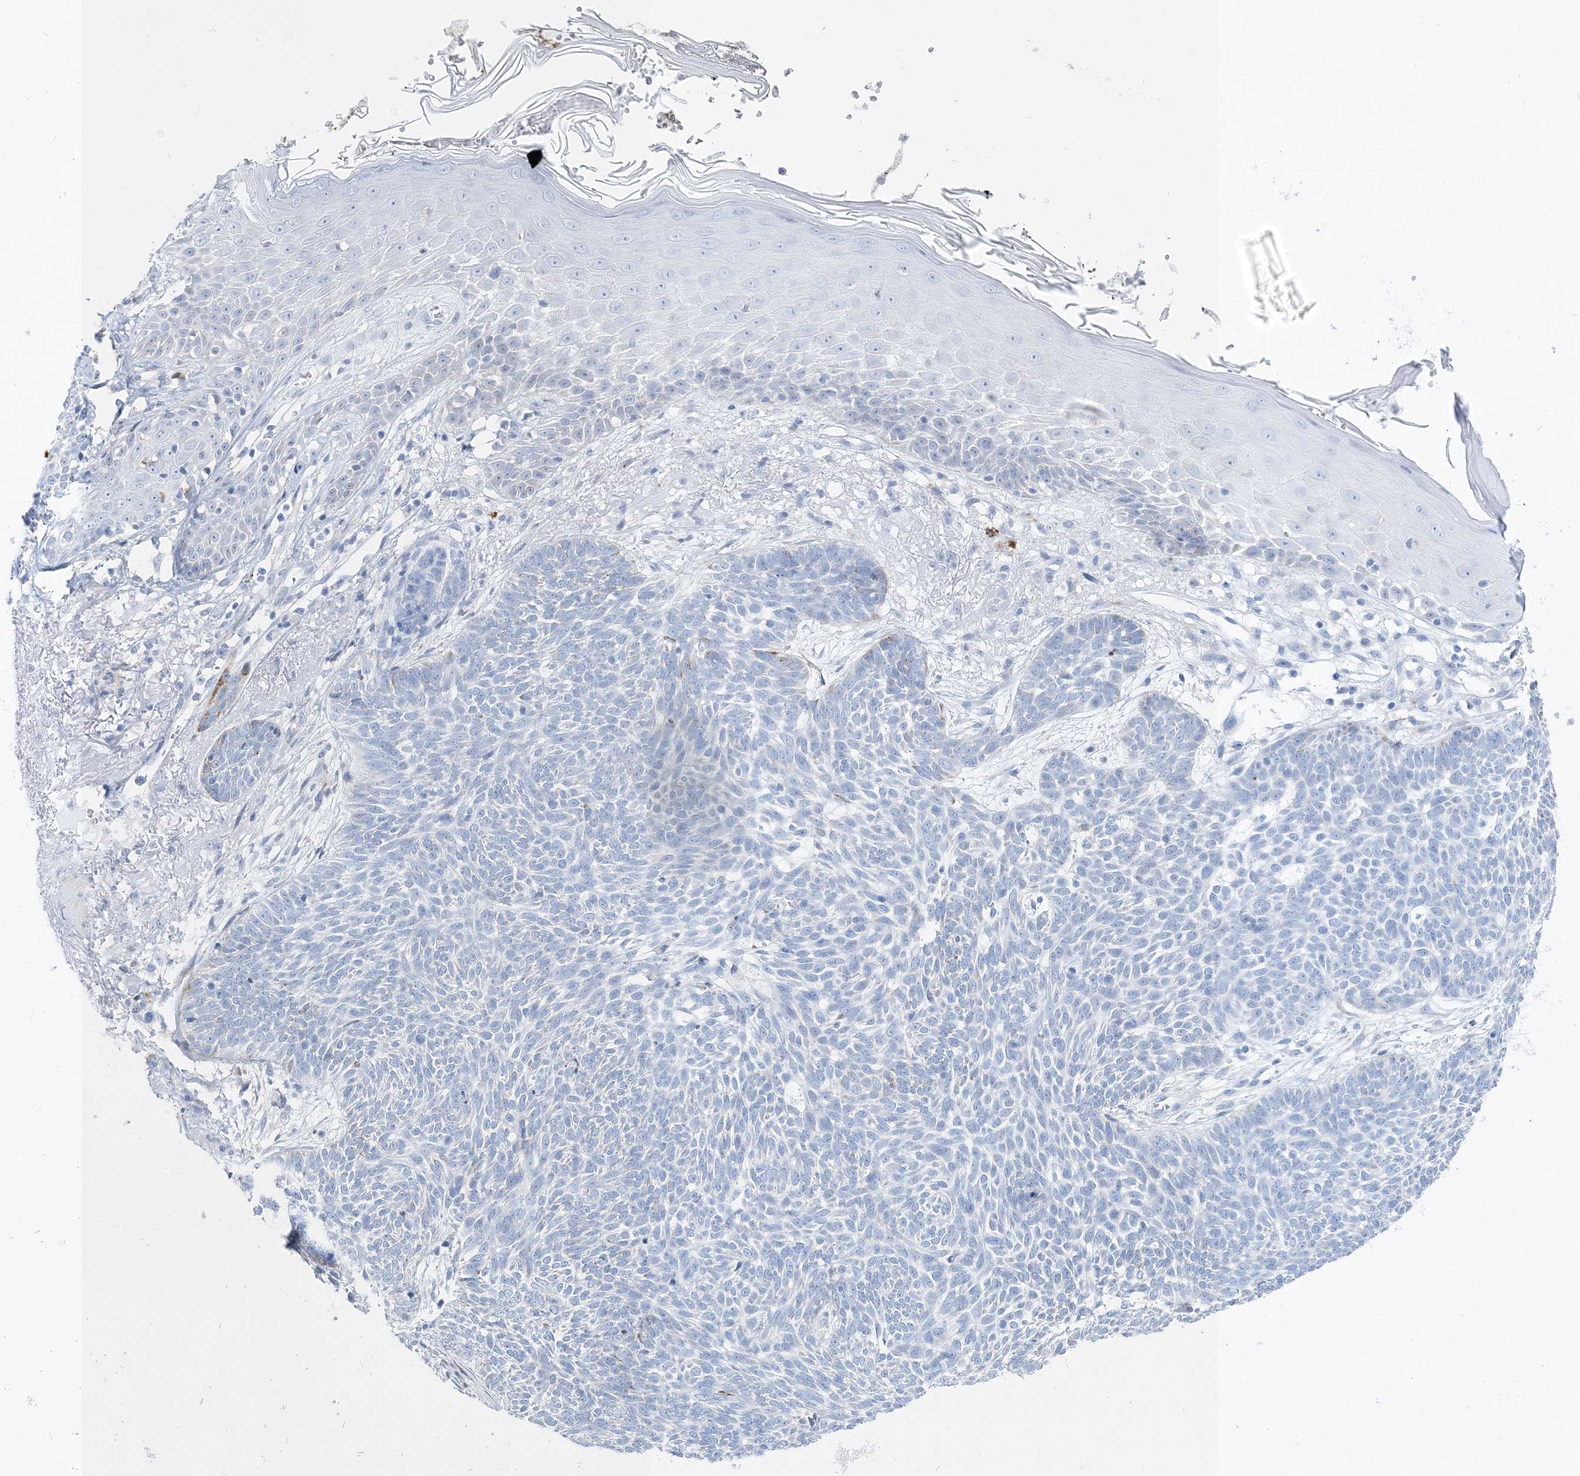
{"staining": {"intensity": "negative", "quantity": "none", "location": "none"}, "tissue": "skin cancer", "cell_type": "Tumor cells", "image_type": "cancer", "snomed": [{"axis": "morphology", "description": "Normal tissue, NOS"}, {"axis": "morphology", "description": "Basal cell carcinoma"}, {"axis": "topography", "description": "Skin"}], "caption": "Tumor cells show no significant positivity in basal cell carcinoma (skin).", "gene": "TSPYL6", "patient": {"sex": "male", "age": 64}}